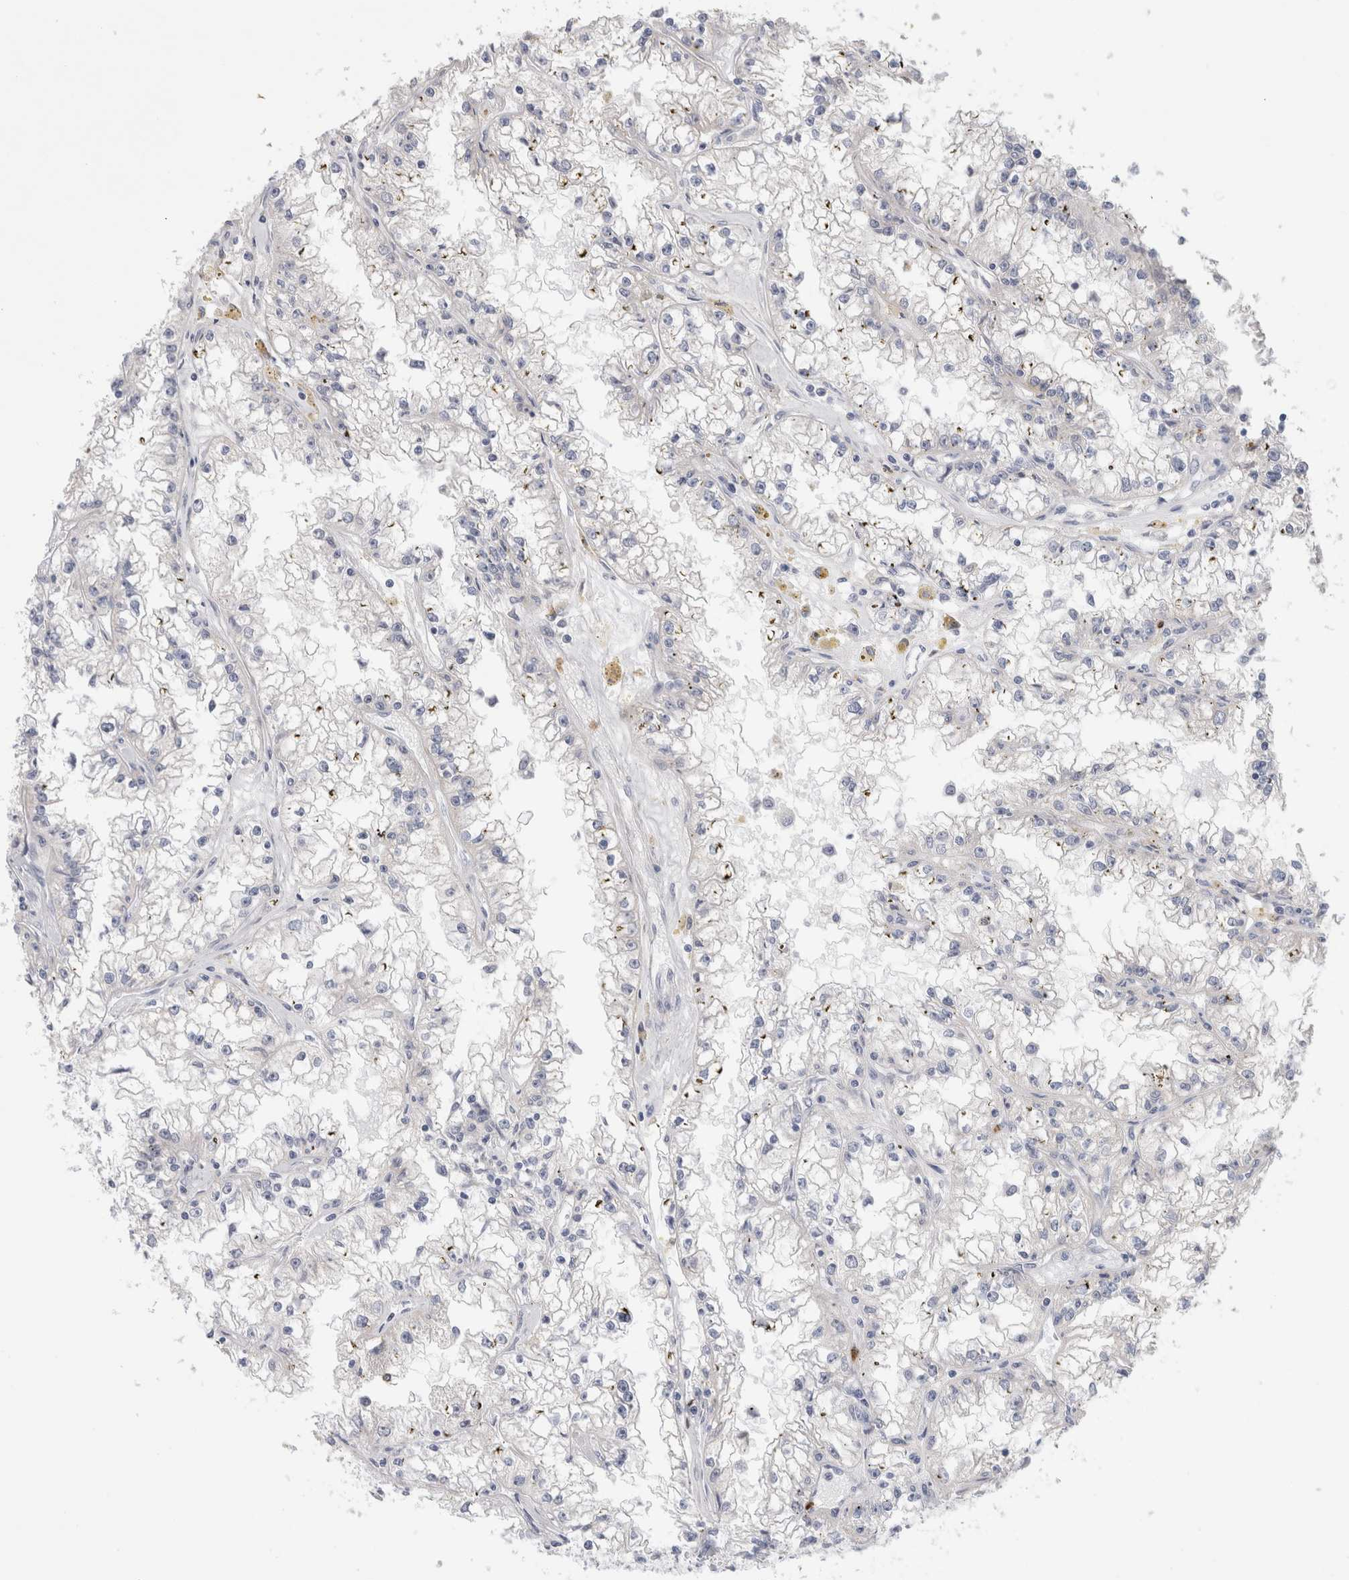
{"staining": {"intensity": "weak", "quantity": "<25%", "location": "cytoplasmic/membranous"}, "tissue": "renal cancer", "cell_type": "Tumor cells", "image_type": "cancer", "snomed": [{"axis": "morphology", "description": "Adenocarcinoma, NOS"}, {"axis": "topography", "description": "Kidney"}], "caption": "Image shows no significant protein positivity in tumor cells of renal adenocarcinoma.", "gene": "GSDMB", "patient": {"sex": "male", "age": 56}}